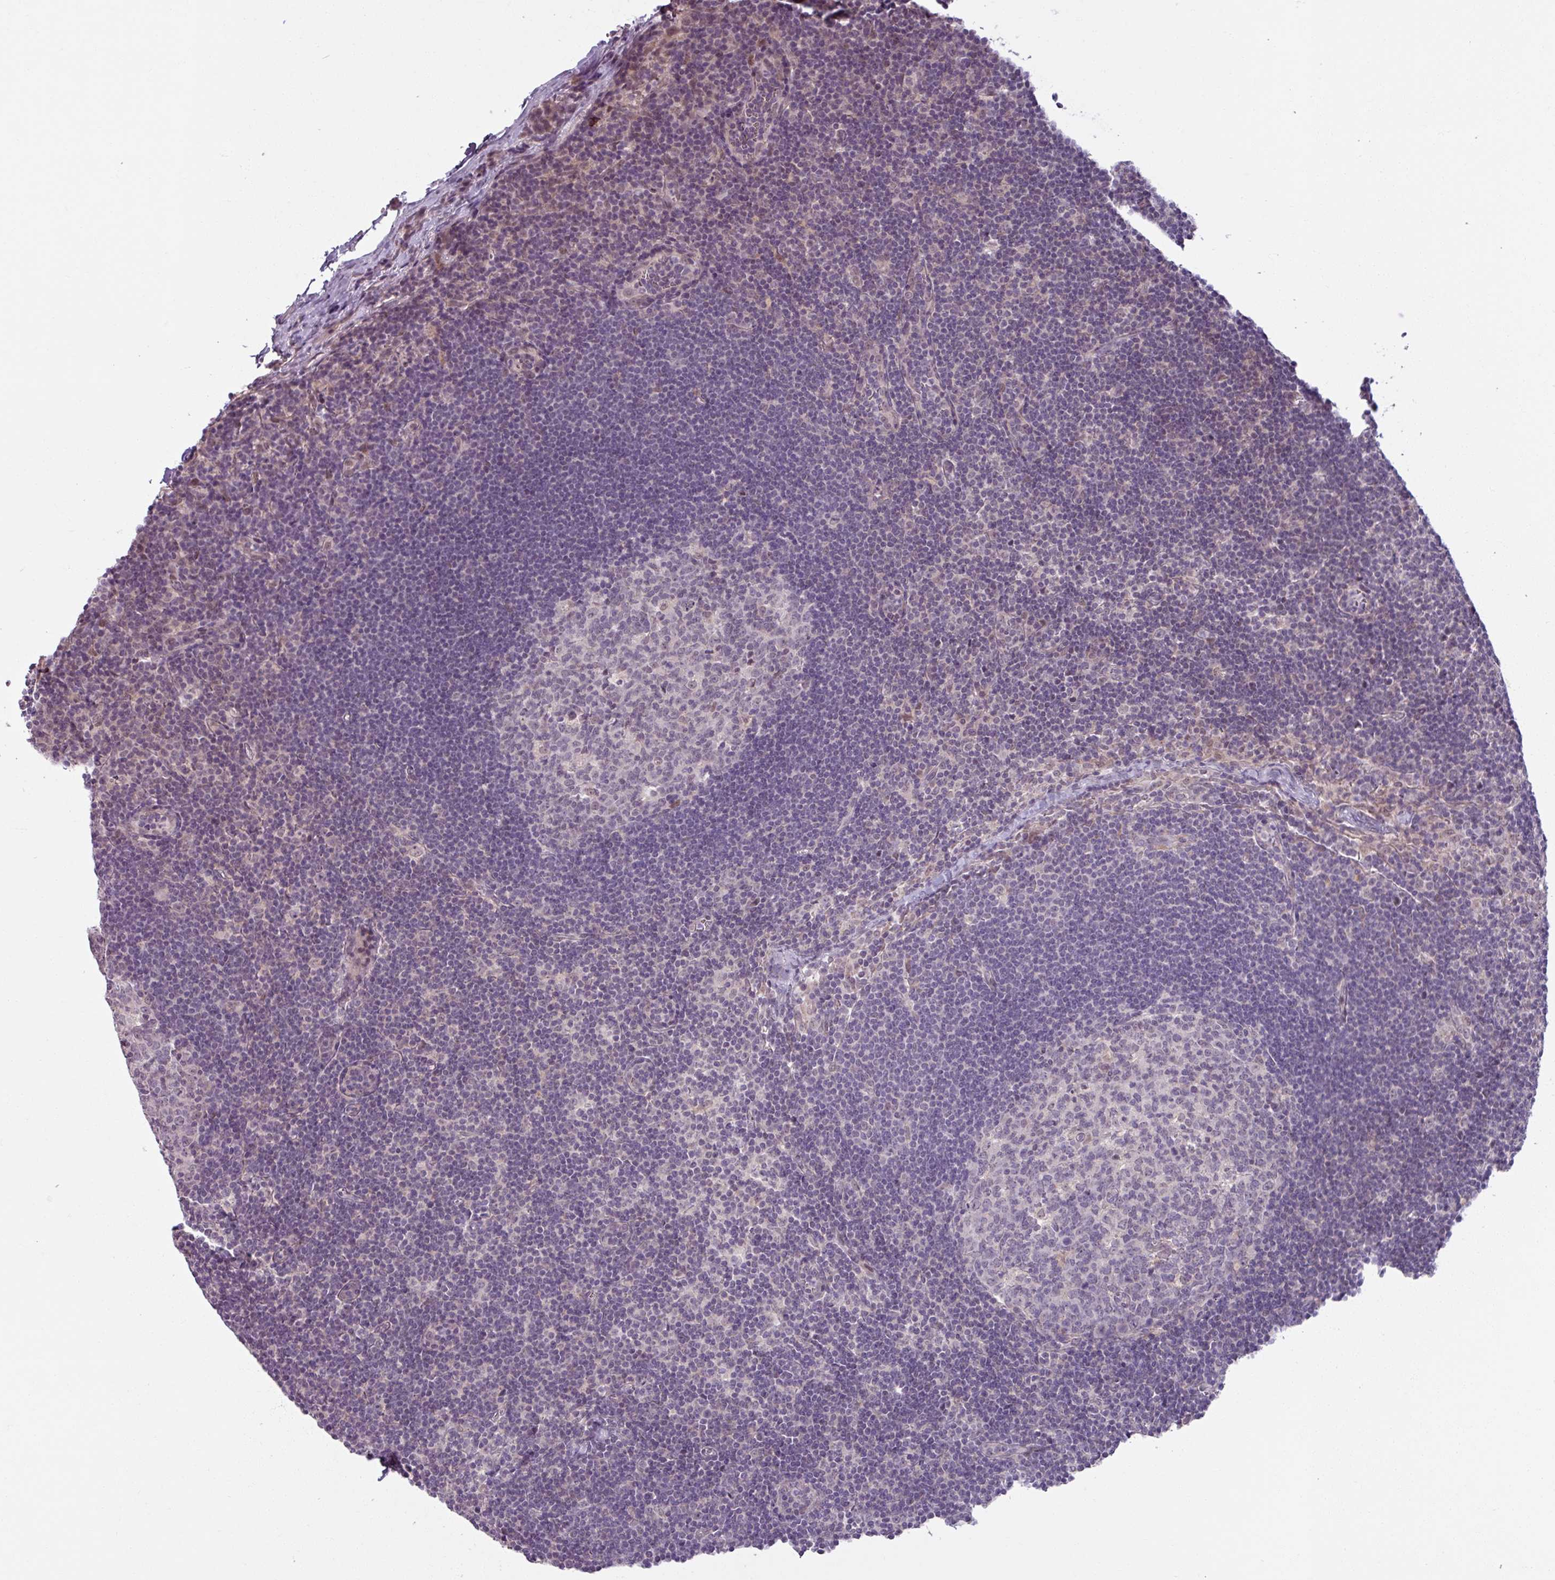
{"staining": {"intensity": "negative", "quantity": "none", "location": "none"}, "tissue": "lymph node", "cell_type": "Germinal center cells", "image_type": "normal", "snomed": [{"axis": "morphology", "description": "Normal tissue, NOS"}, {"axis": "topography", "description": "Lymph node"}], "caption": "The IHC micrograph has no significant positivity in germinal center cells of lymph node.", "gene": "OGFOD3", "patient": {"sex": "female", "age": 29}}